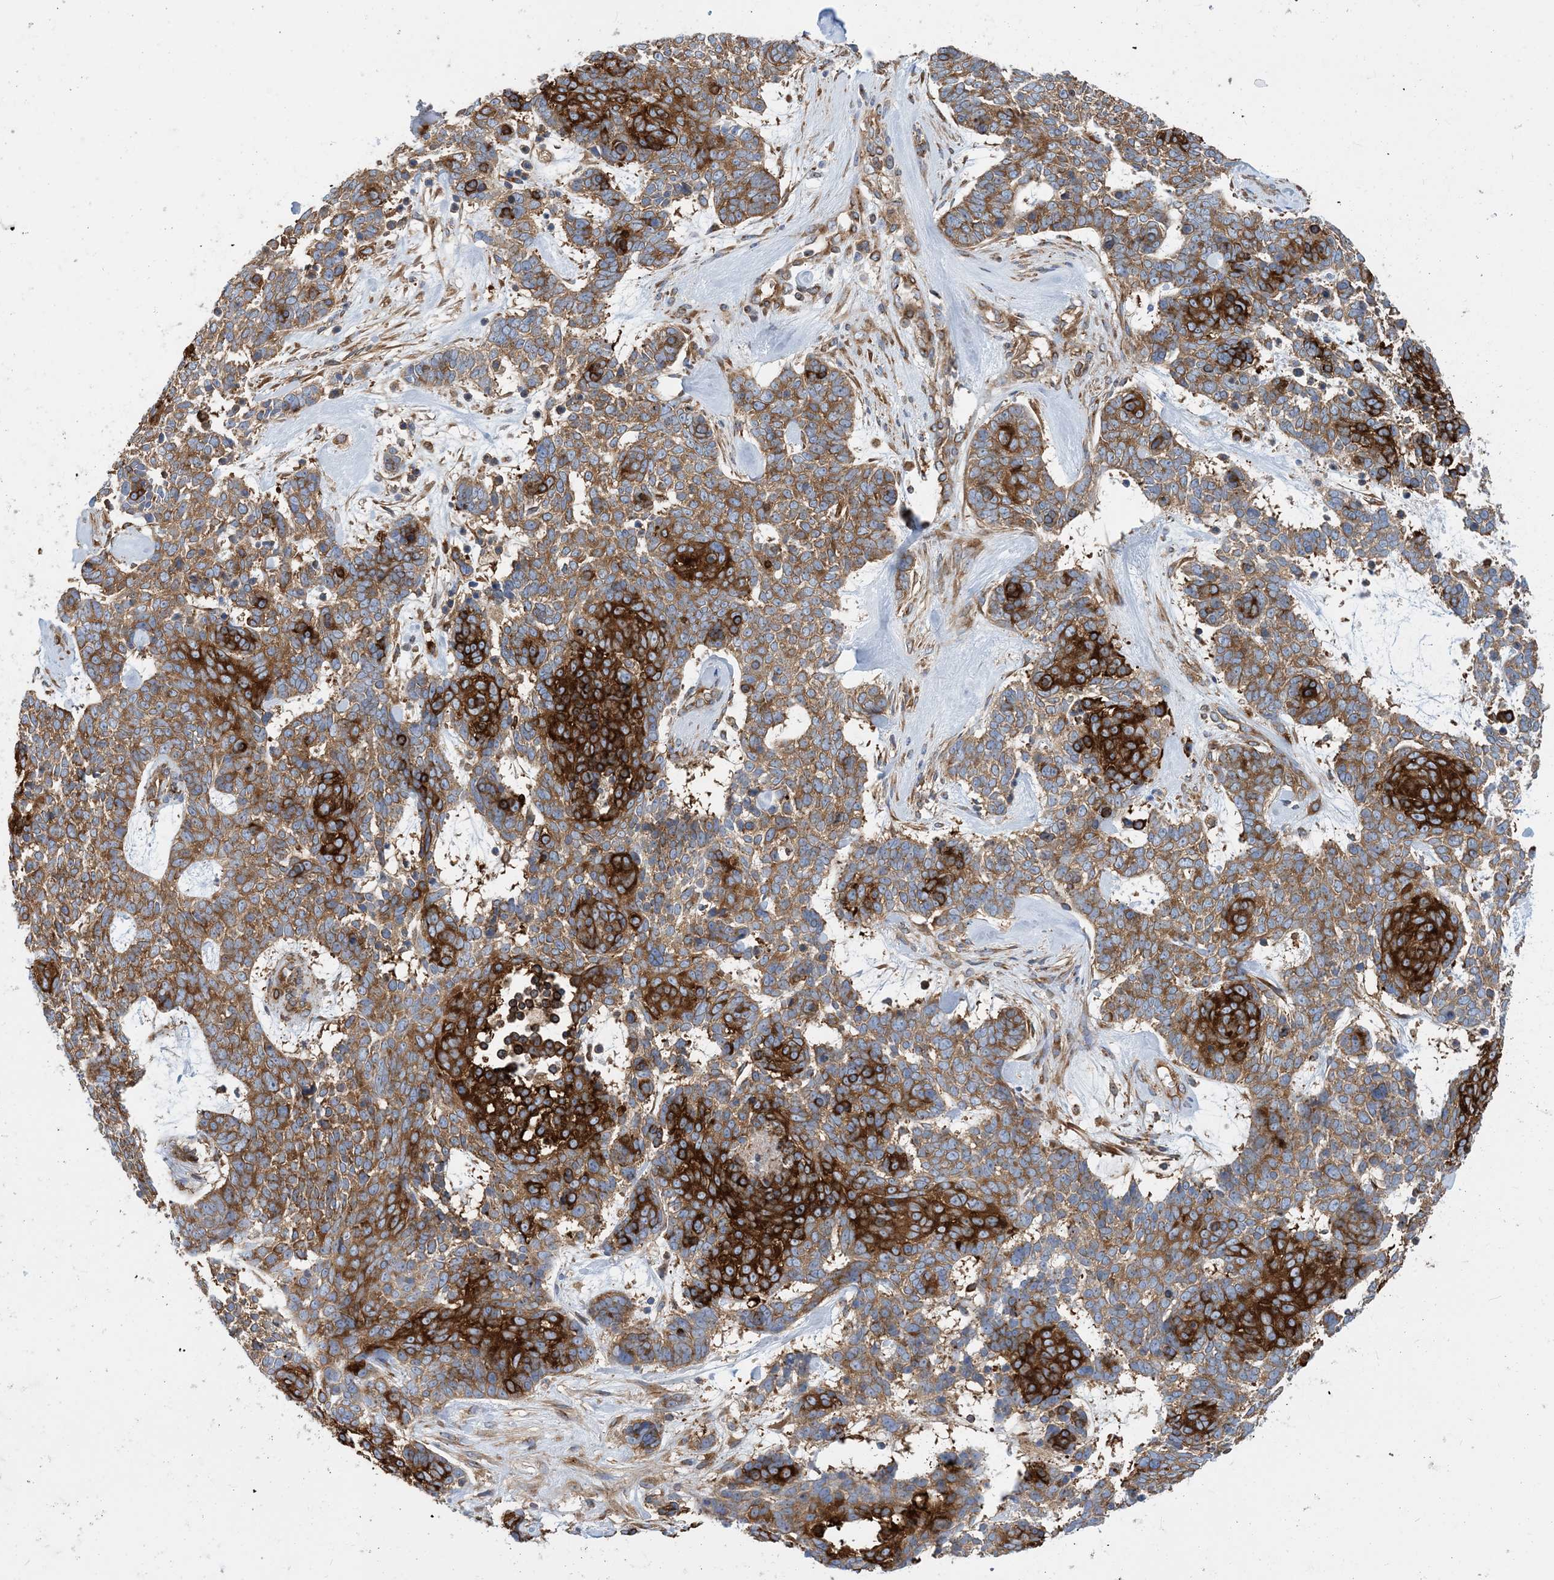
{"staining": {"intensity": "moderate", "quantity": ">75%", "location": "cytoplasmic/membranous"}, "tissue": "skin cancer", "cell_type": "Tumor cells", "image_type": "cancer", "snomed": [{"axis": "morphology", "description": "Basal cell carcinoma"}, {"axis": "topography", "description": "Skin"}], "caption": "Tumor cells show moderate cytoplasmic/membranous positivity in approximately >75% of cells in skin cancer (basal cell carcinoma).", "gene": "DYNC1LI1", "patient": {"sex": "female", "age": 81}}